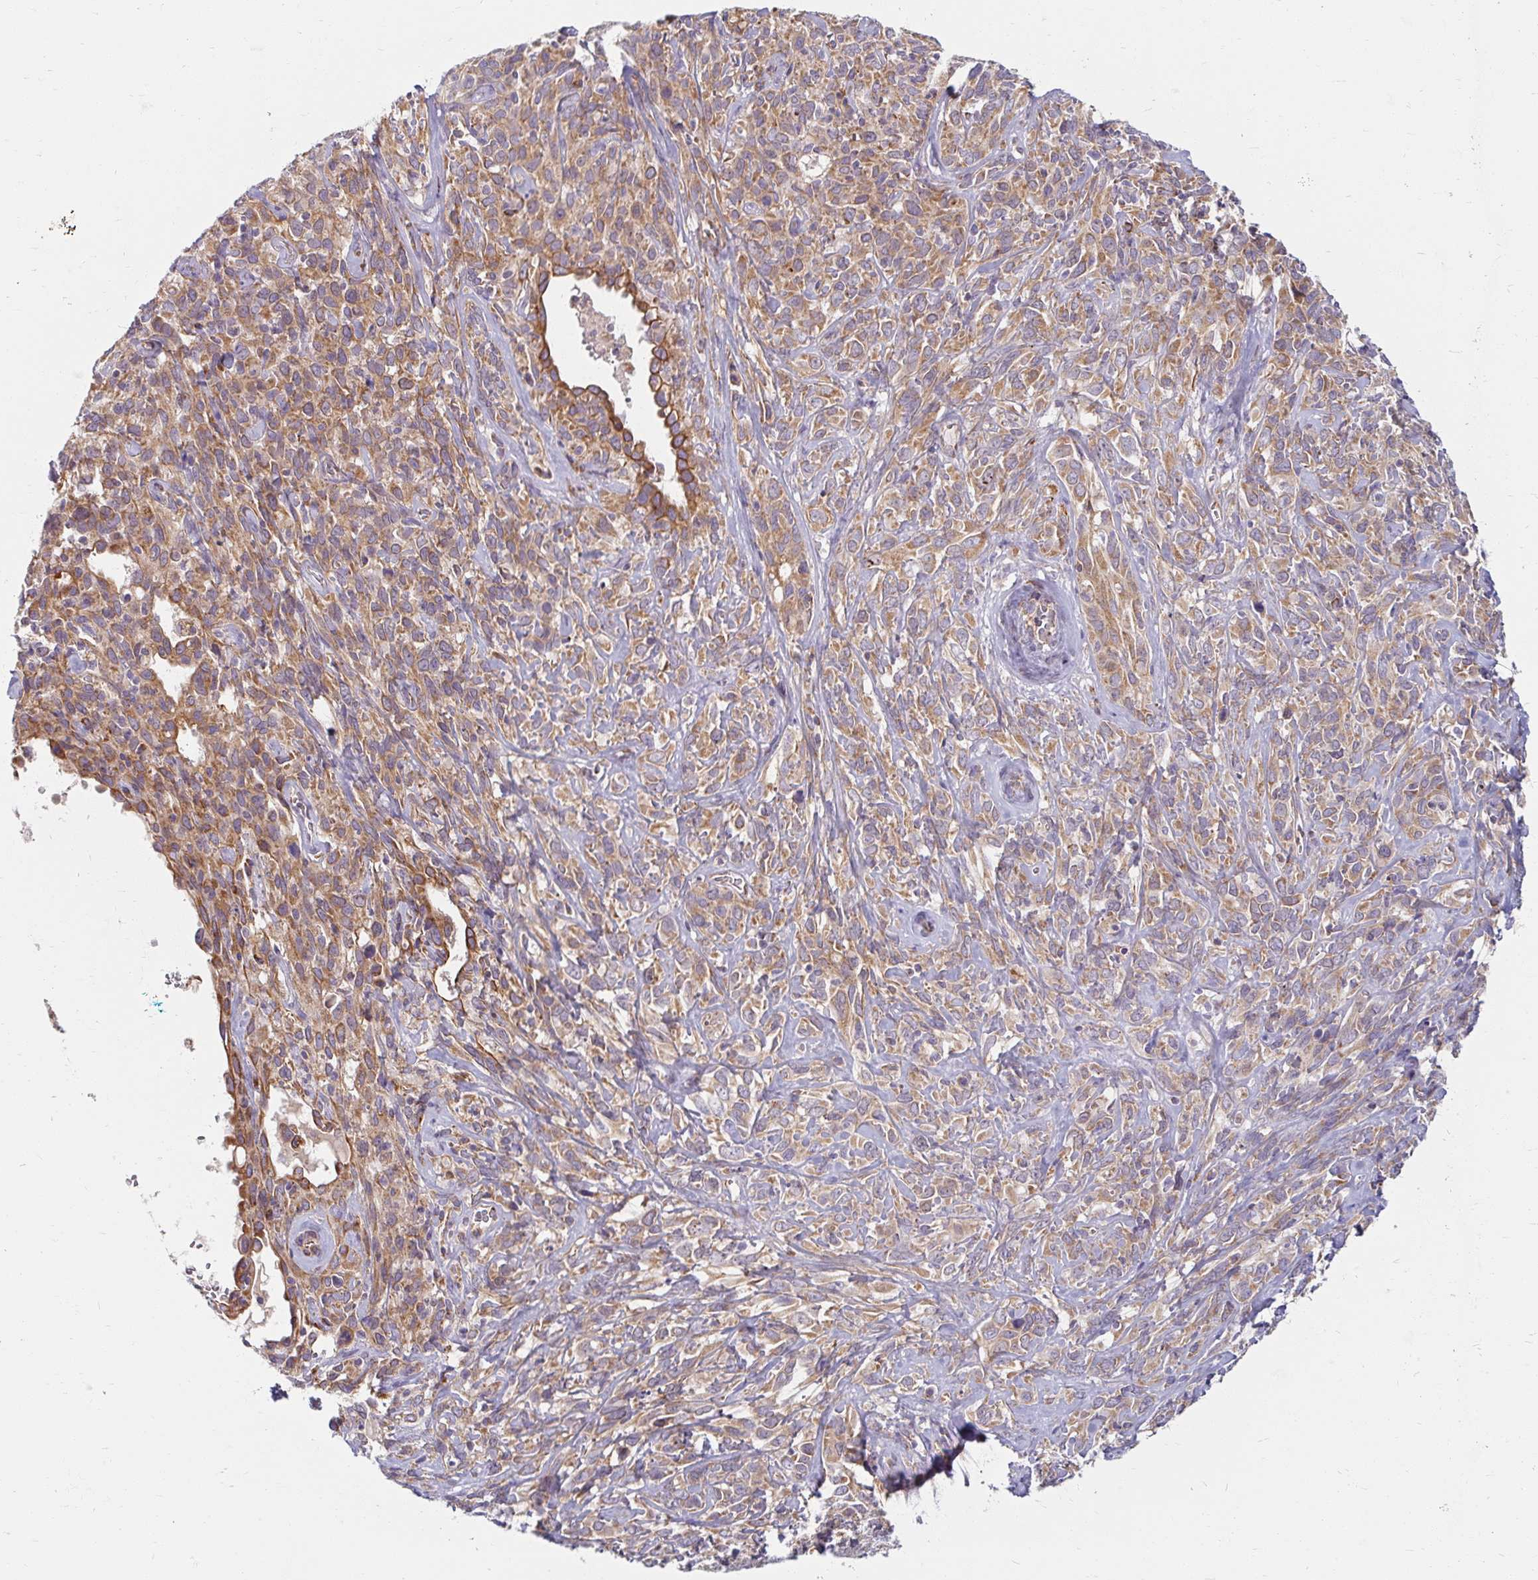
{"staining": {"intensity": "moderate", "quantity": ">75%", "location": "cytoplasmic/membranous"}, "tissue": "cervical cancer", "cell_type": "Tumor cells", "image_type": "cancer", "snomed": [{"axis": "morphology", "description": "Normal tissue, NOS"}, {"axis": "morphology", "description": "Squamous cell carcinoma, NOS"}, {"axis": "topography", "description": "Cervix"}], "caption": "Moderate cytoplasmic/membranous expression for a protein is present in about >75% of tumor cells of cervical squamous cell carcinoma using immunohistochemistry.", "gene": "SKP2", "patient": {"sex": "female", "age": 51}}